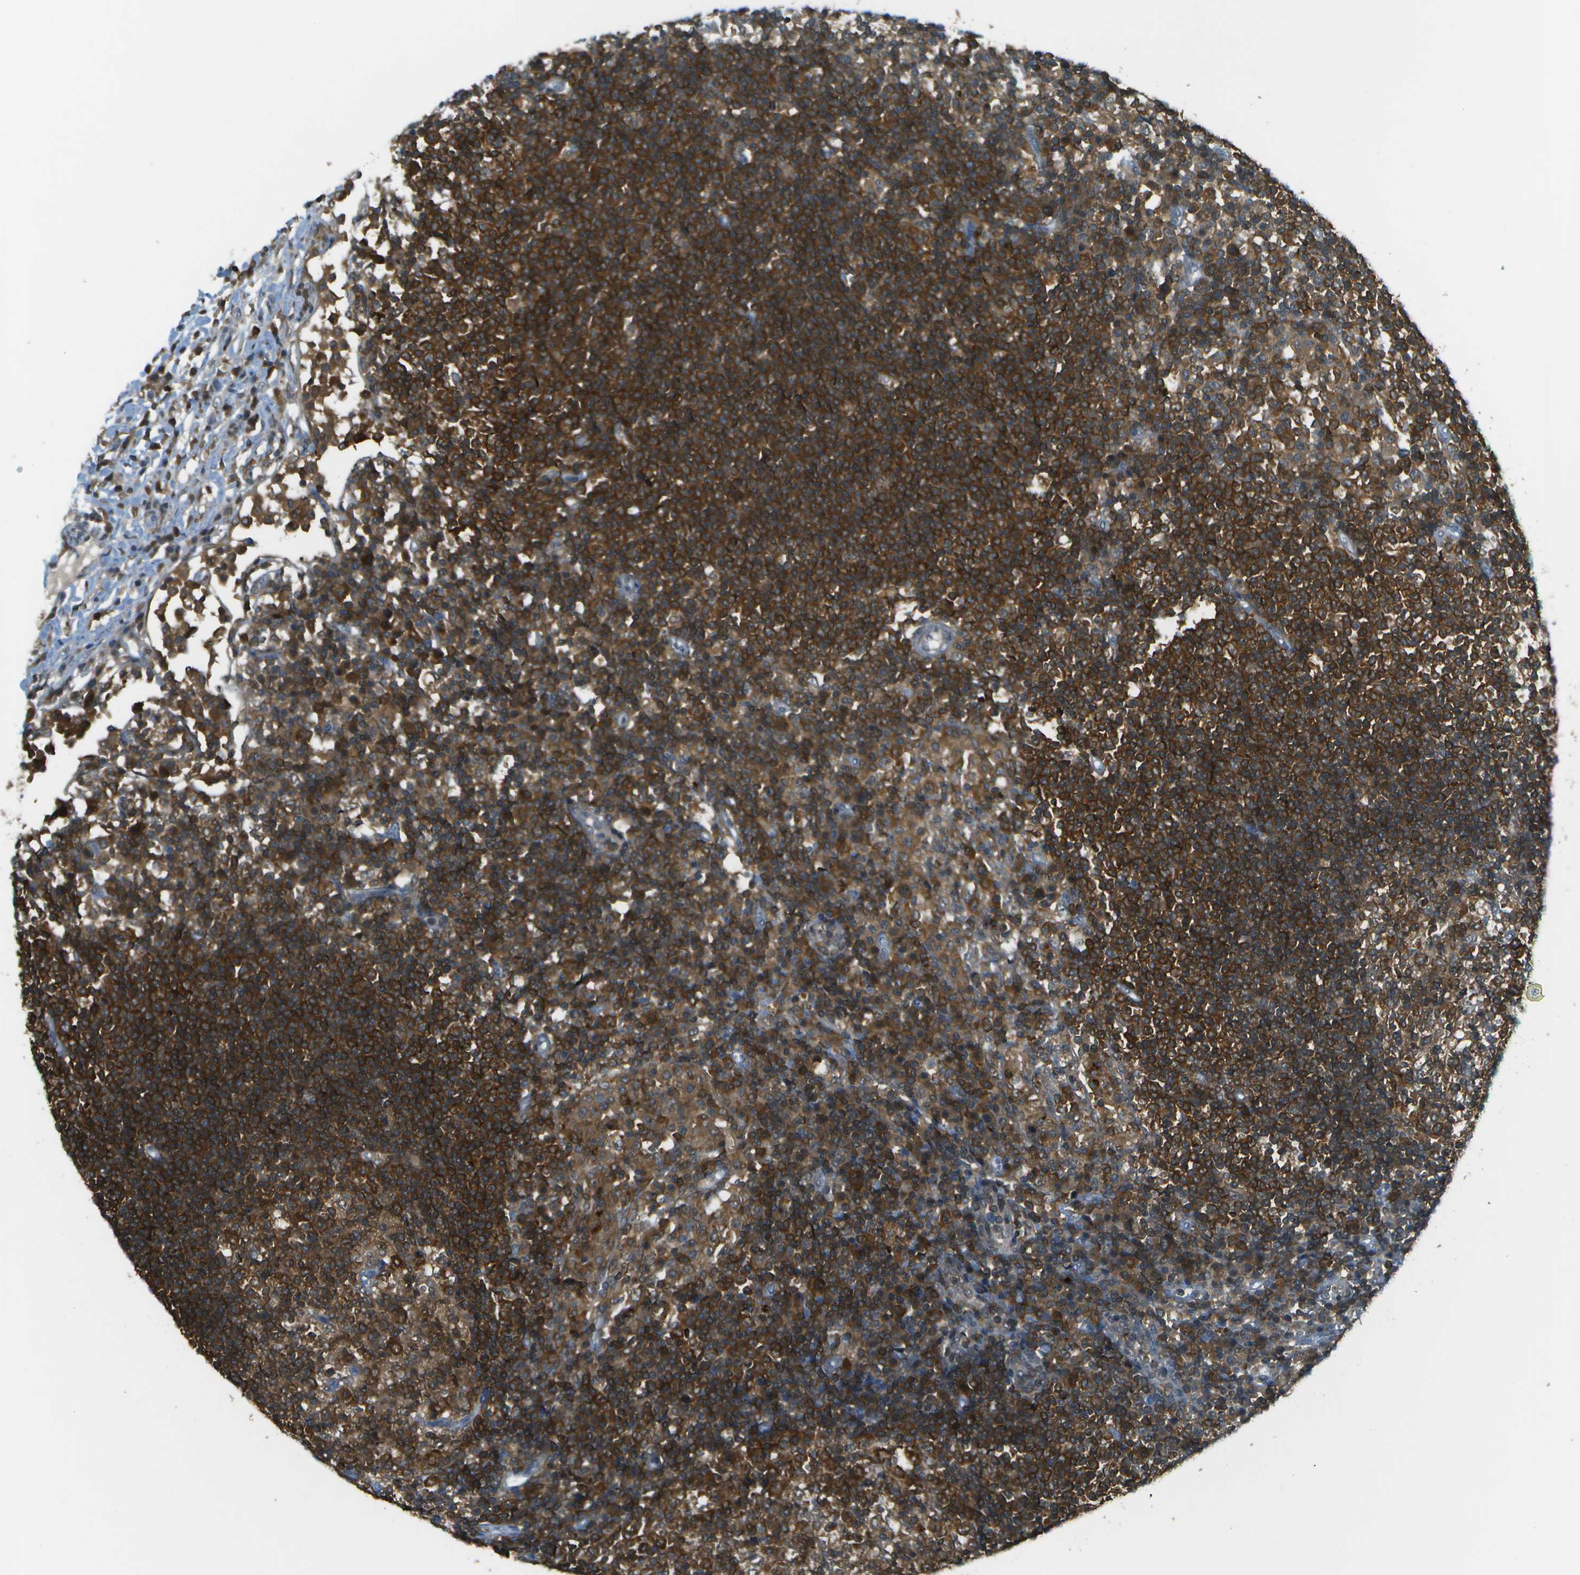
{"staining": {"intensity": "strong", "quantity": ">75%", "location": "cytoplasmic/membranous"}, "tissue": "lymph node", "cell_type": "Germinal center cells", "image_type": "normal", "snomed": [{"axis": "morphology", "description": "Normal tissue, NOS"}, {"axis": "topography", "description": "Lymph node"}], "caption": "The histopathology image shows a brown stain indicating the presence of a protein in the cytoplasmic/membranous of germinal center cells in lymph node.", "gene": "CDH23", "patient": {"sex": "female", "age": 53}}